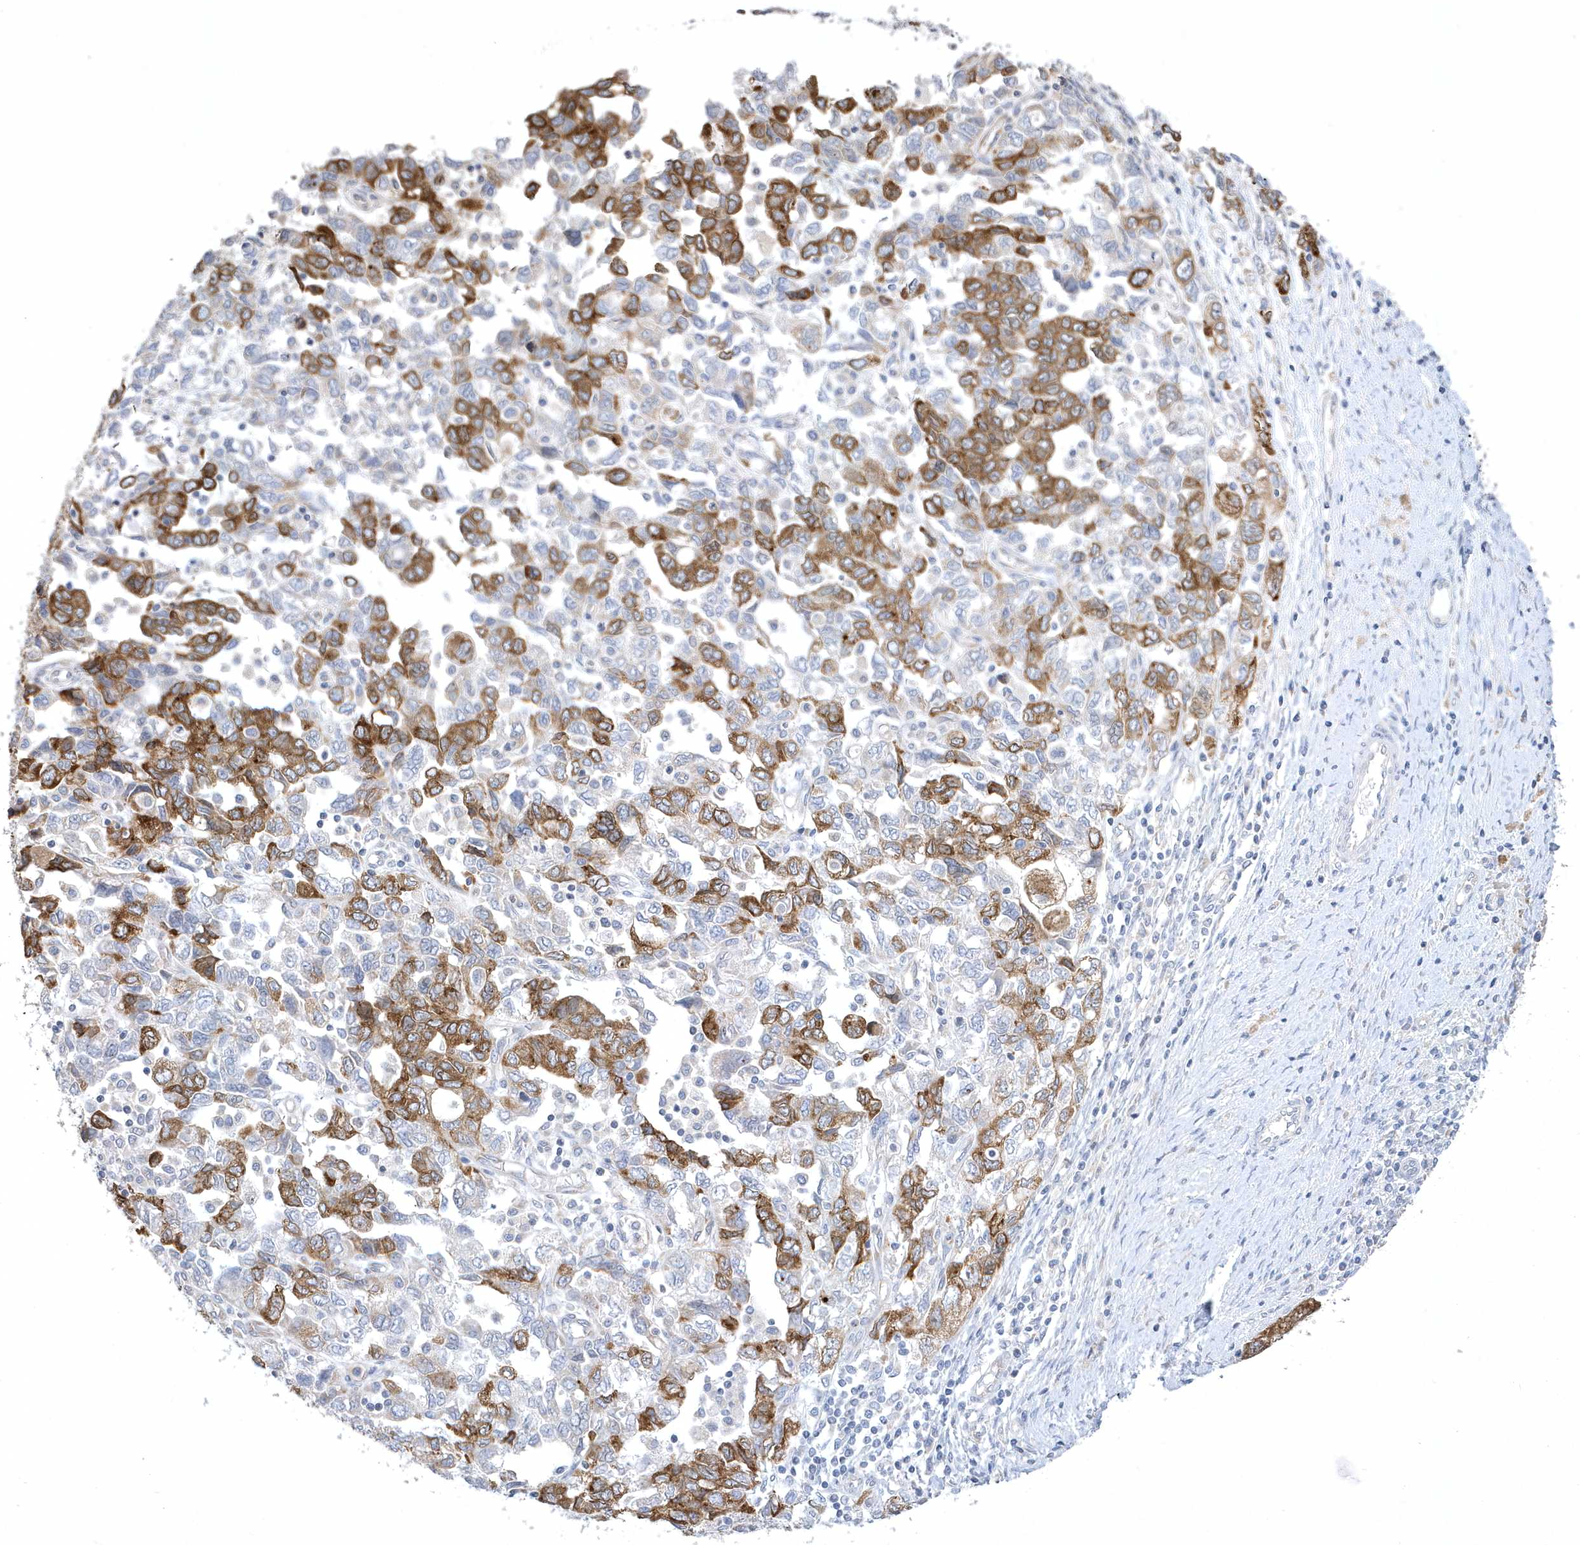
{"staining": {"intensity": "moderate", "quantity": "25%-75%", "location": "cytoplasmic/membranous"}, "tissue": "ovarian cancer", "cell_type": "Tumor cells", "image_type": "cancer", "snomed": [{"axis": "morphology", "description": "Carcinoma, NOS"}, {"axis": "morphology", "description": "Cystadenocarcinoma, serous, NOS"}, {"axis": "topography", "description": "Ovary"}], "caption": "Human serous cystadenocarcinoma (ovarian) stained with a protein marker shows moderate staining in tumor cells.", "gene": "DGAT1", "patient": {"sex": "female", "age": 69}}